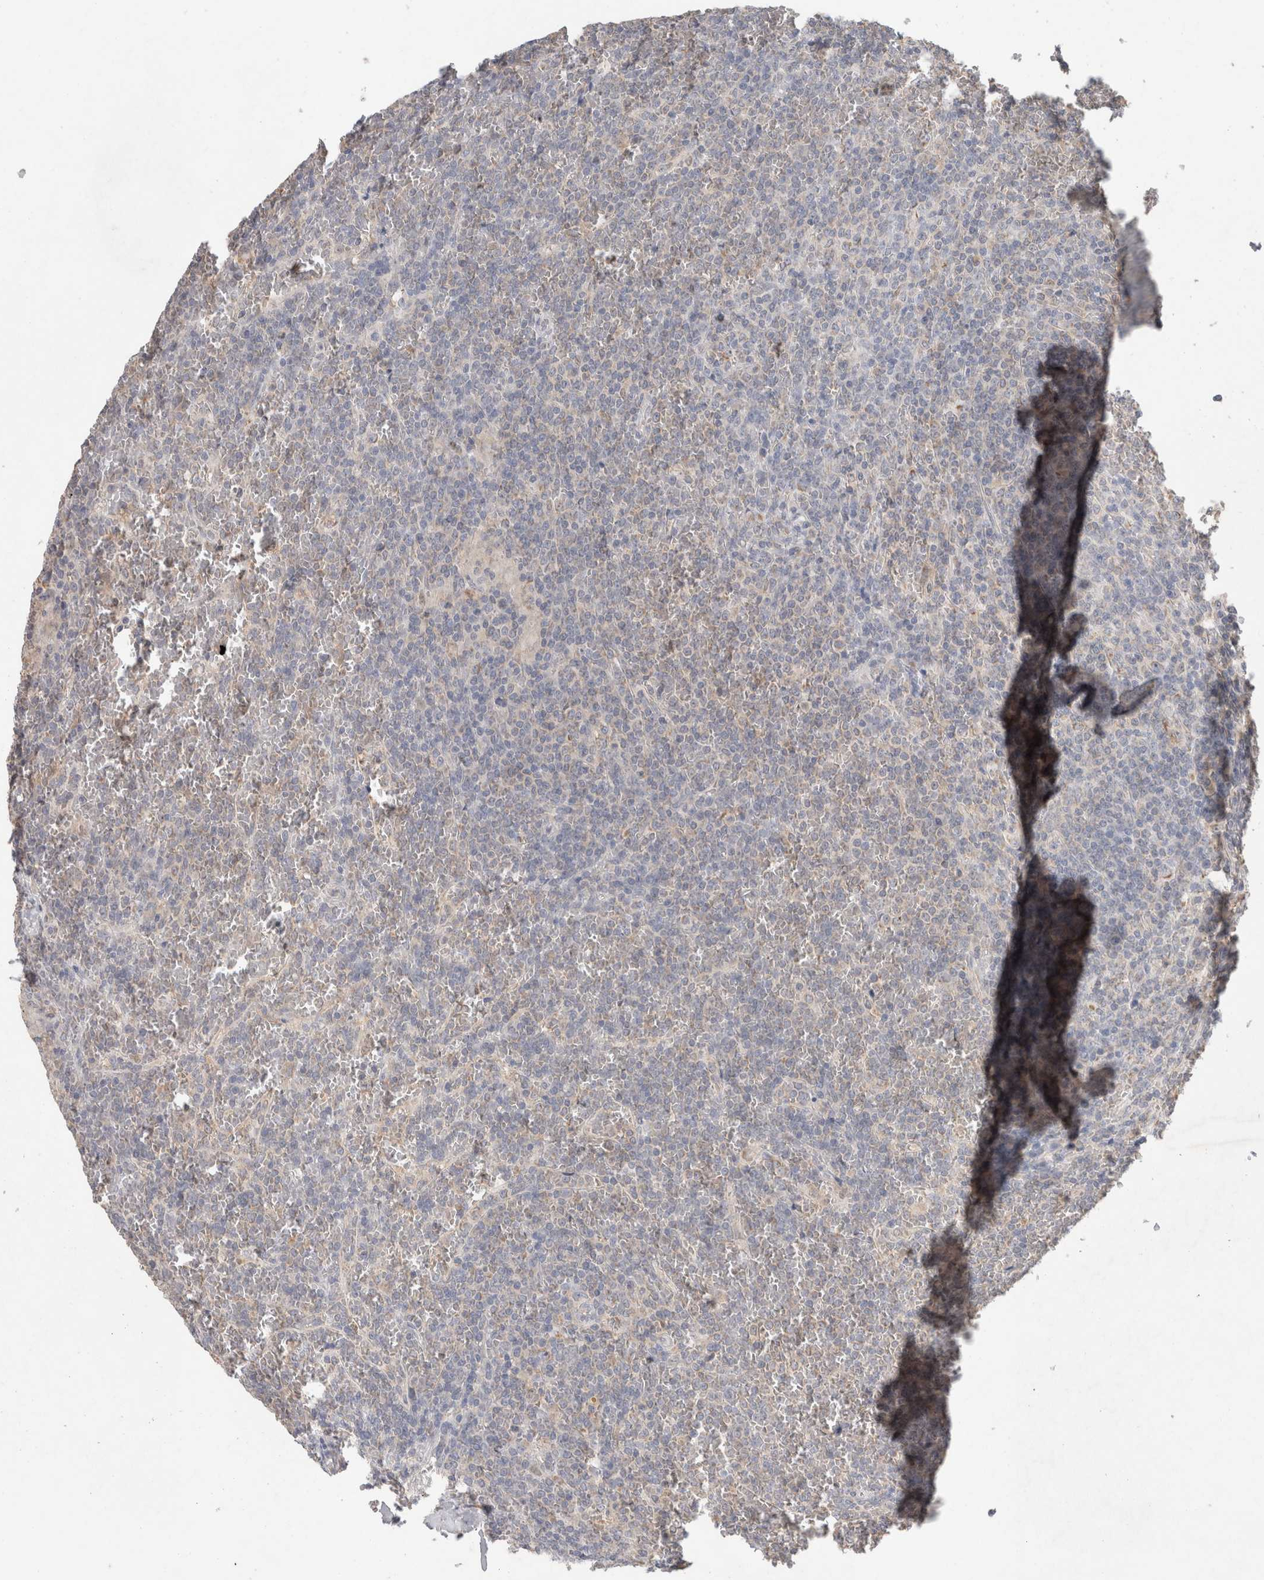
{"staining": {"intensity": "negative", "quantity": "none", "location": "none"}, "tissue": "lymphoma", "cell_type": "Tumor cells", "image_type": "cancer", "snomed": [{"axis": "morphology", "description": "Malignant lymphoma, non-Hodgkin's type, Low grade"}, {"axis": "topography", "description": "Spleen"}], "caption": "This is a histopathology image of immunohistochemistry staining of lymphoma, which shows no positivity in tumor cells.", "gene": "RAB14", "patient": {"sex": "female", "age": 19}}